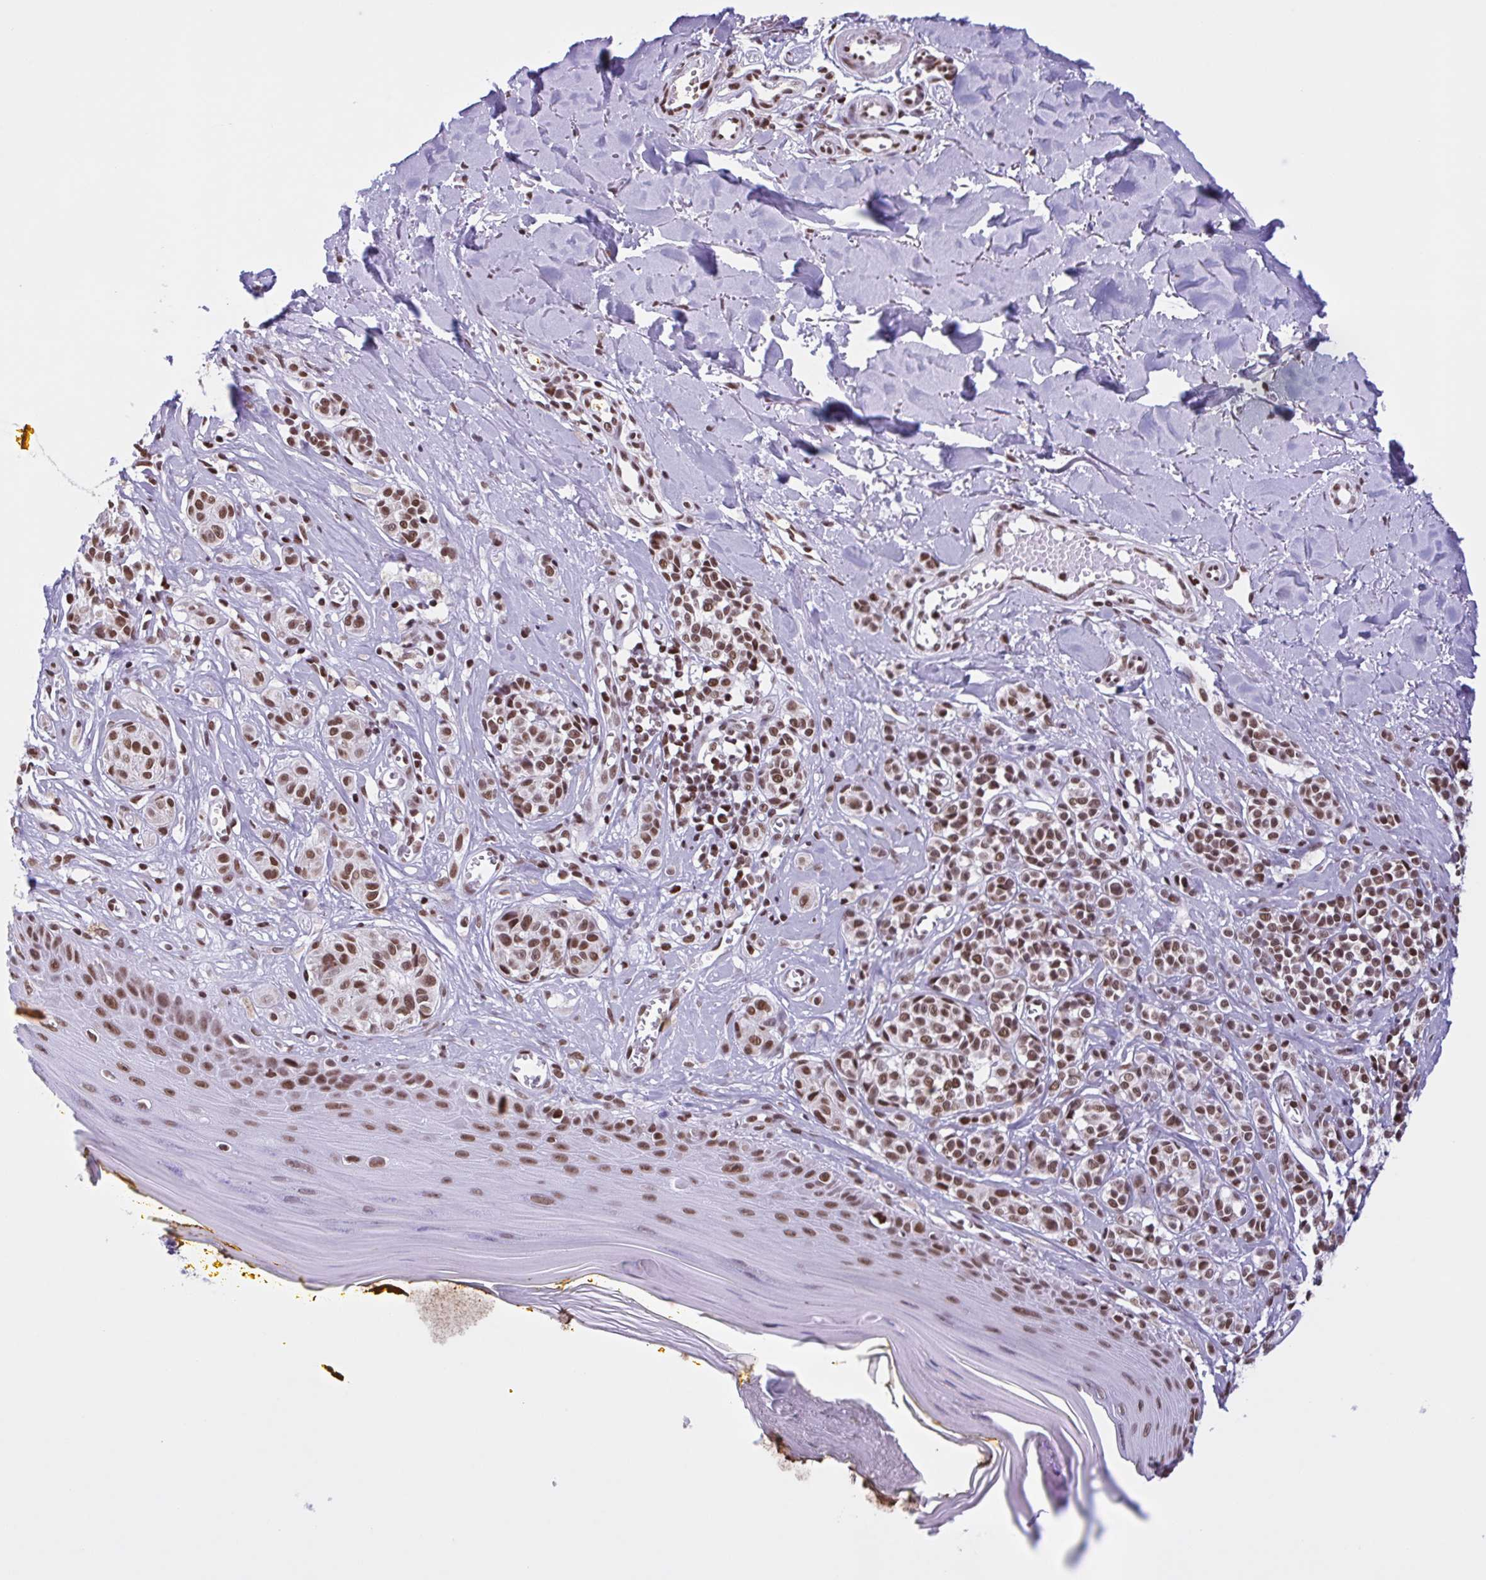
{"staining": {"intensity": "moderate", "quantity": ">75%", "location": "nuclear"}, "tissue": "melanoma", "cell_type": "Tumor cells", "image_type": "cancer", "snomed": [{"axis": "morphology", "description": "Malignant melanoma, NOS"}, {"axis": "topography", "description": "Skin"}], "caption": "Melanoma tissue exhibits moderate nuclear positivity in about >75% of tumor cells", "gene": "TIMM21", "patient": {"sex": "male", "age": 74}}